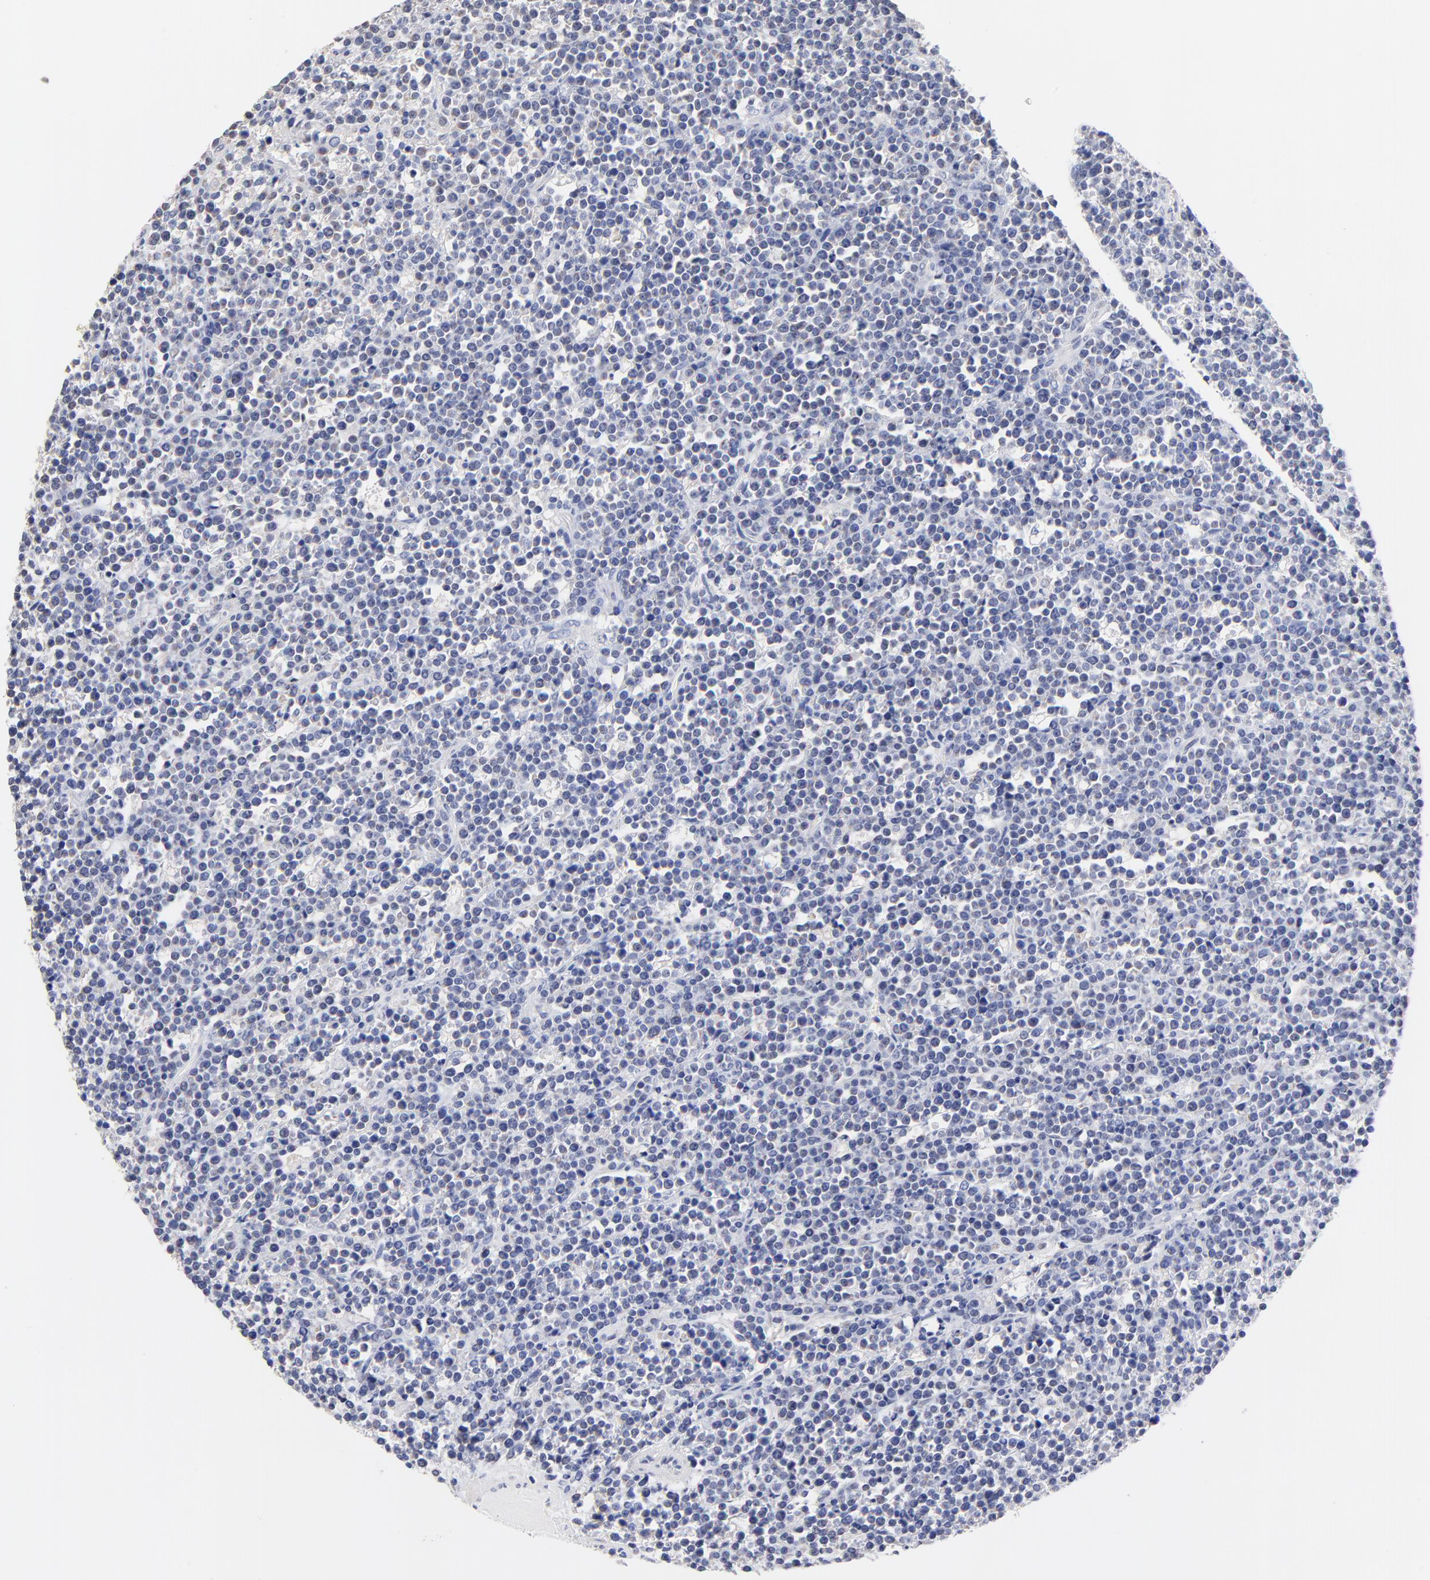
{"staining": {"intensity": "negative", "quantity": "none", "location": "none"}, "tissue": "lymphoma", "cell_type": "Tumor cells", "image_type": "cancer", "snomed": [{"axis": "morphology", "description": "Malignant lymphoma, non-Hodgkin's type, High grade"}, {"axis": "topography", "description": "Ovary"}], "caption": "DAB immunohistochemical staining of human lymphoma demonstrates no significant positivity in tumor cells. The staining is performed using DAB (3,3'-diaminobenzidine) brown chromogen with nuclei counter-stained in using hematoxylin.", "gene": "TWNK", "patient": {"sex": "female", "age": 56}}